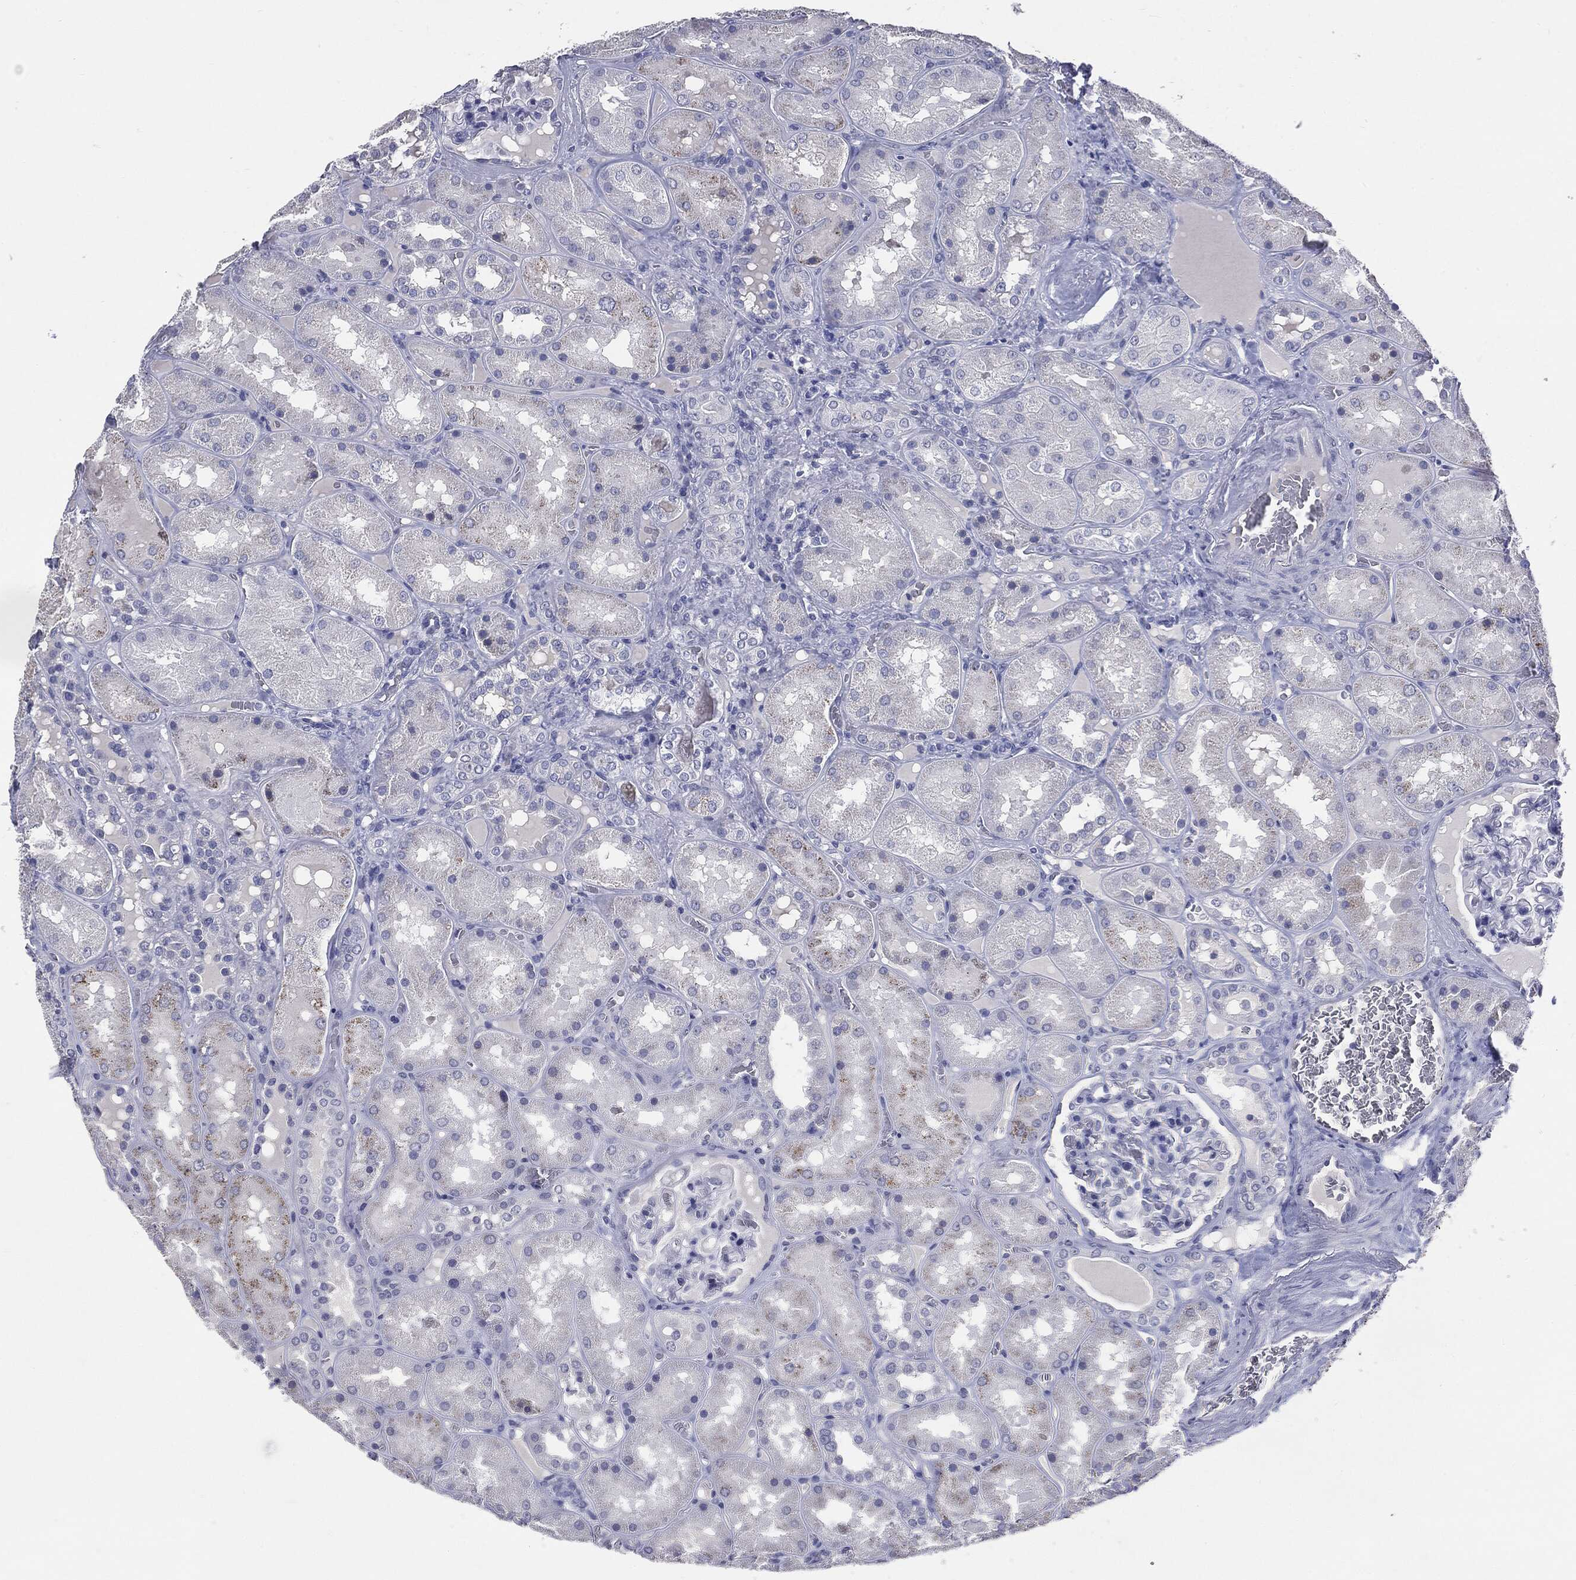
{"staining": {"intensity": "negative", "quantity": "none", "location": "none"}, "tissue": "kidney", "cell_type": "Cells in glomeruli", "image_type": "normal", "snomed": [{"axis": "morphology", "description": "Normal tissue, NOS"}, {"axis": "topography", "description": "Kidney"}], "caption": "Normal kidney was stained to show a protein in brown. There is no significant expression in cells in glomeruli.", "gene": "TSHB", "patient": {"sex": "male", "age": 73}}